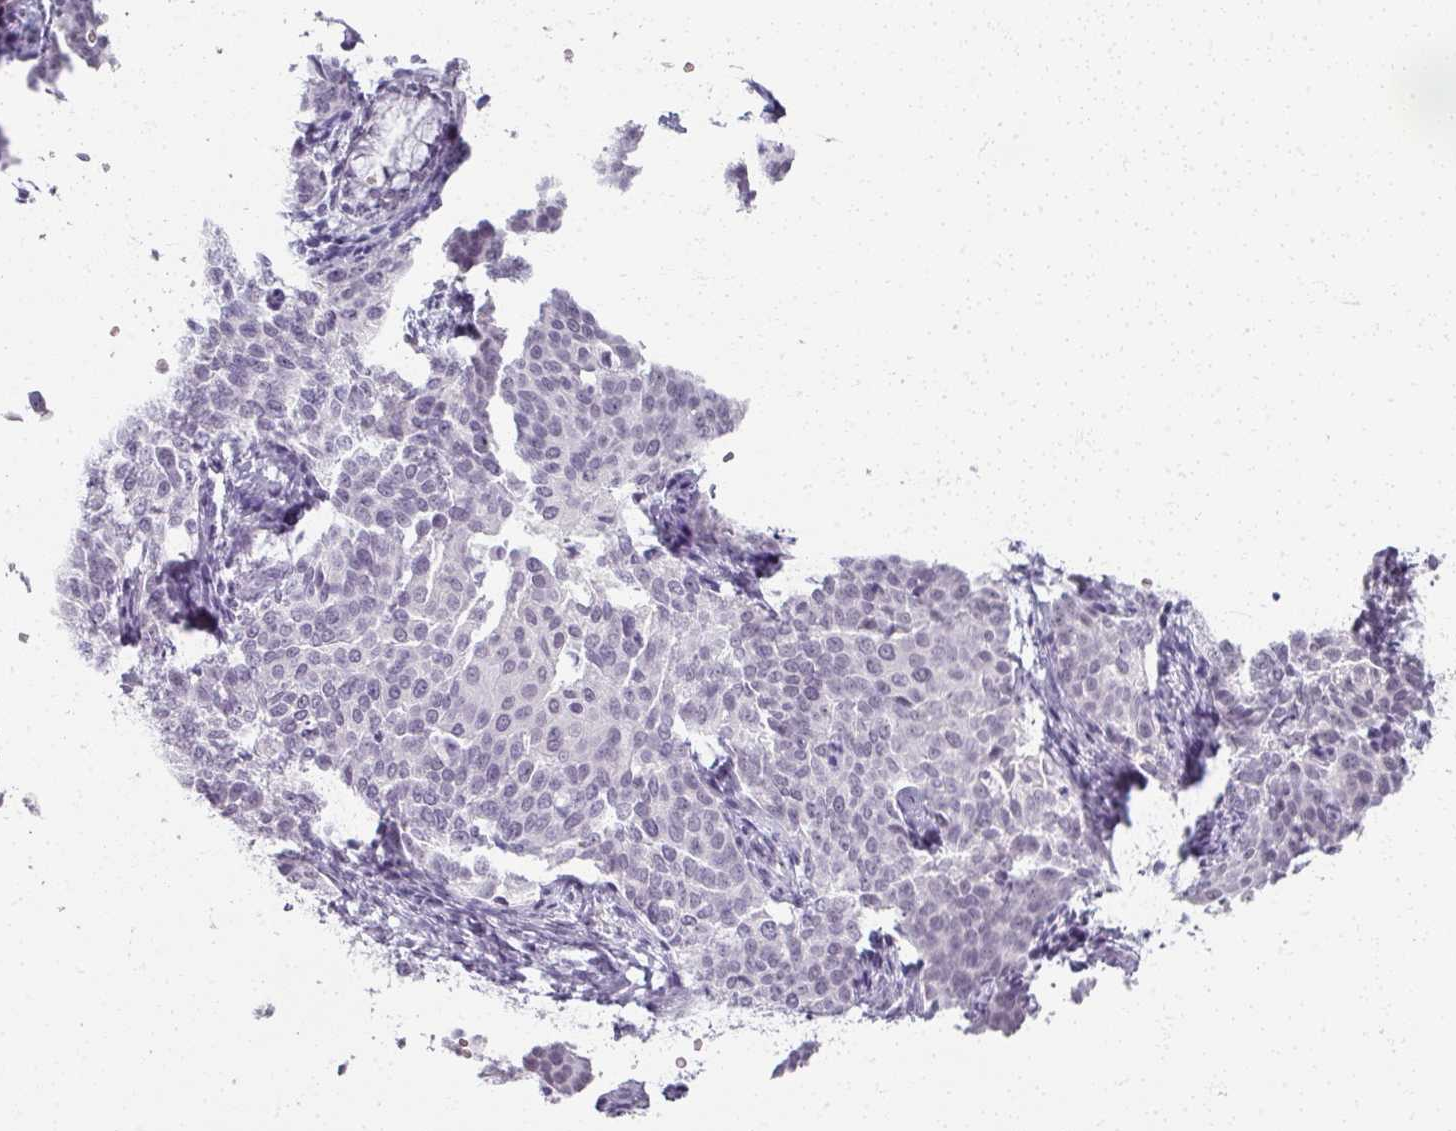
{"staining": {"intensity": "negative", "quantity": "none", "location": "none"}, "tissue": "cervical cancer", "cell_type": "Tumor cells", "image_type": "cancer", "snomed": [{"axis": "morphology", "description": "Squamous cell carcinoma, NOS"}, {"axis": "topography", "description": "Cervix"}], "caption": "Micrograph shows no significant protein expression in tumor cells of squamous cell carcinoma (cervical). (DAB (3,3'-diaminobenzidine) IHC visualized using brightfield microscopy, high magnification).", "gene": "RFPL2", "patient": {"sex": "female", "age": 44}}